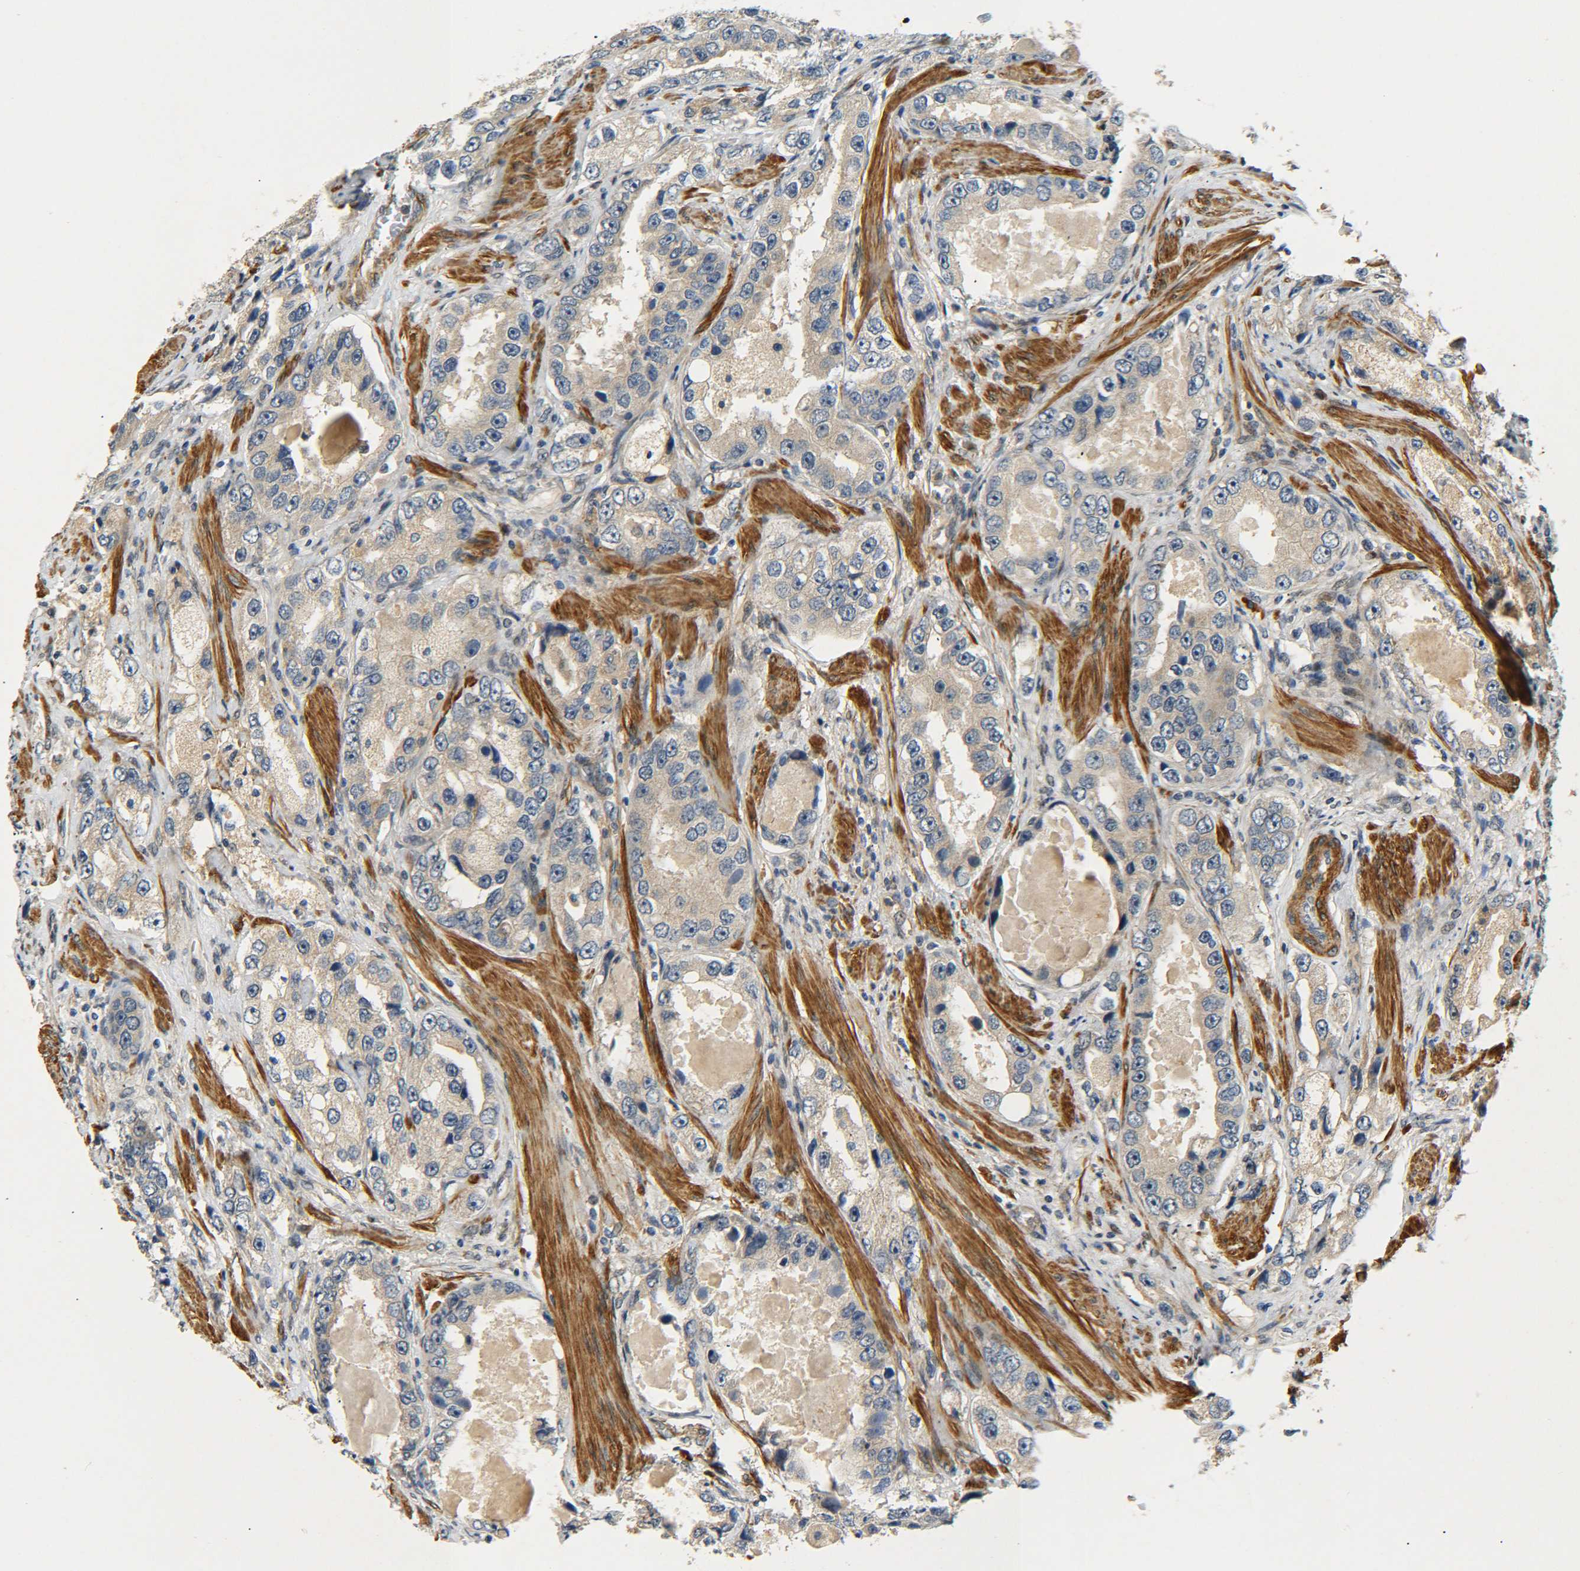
{"staining": {"intensity": "weak", "quantity": ">75%", "location": "cytoplasmic/membranous"}, "tissue": "prostate cancer", "cell_type": "Tumor cells", "image_type": "cancer", "snomed": [{"axis": "morphology", "description": "Adenocarcinoma, High grade"}, {"axis": "topography", "description": "Prostate"}], "caption": "The histopathology image demonstrates staining of adenocarcinoma (high-grade) (prostate), revealing weak cytoplasmic/membranous protein staining (brown color) within tumor cells.", "gene": "MEIS1", "patient": {"sex": "male", "age": 63}}